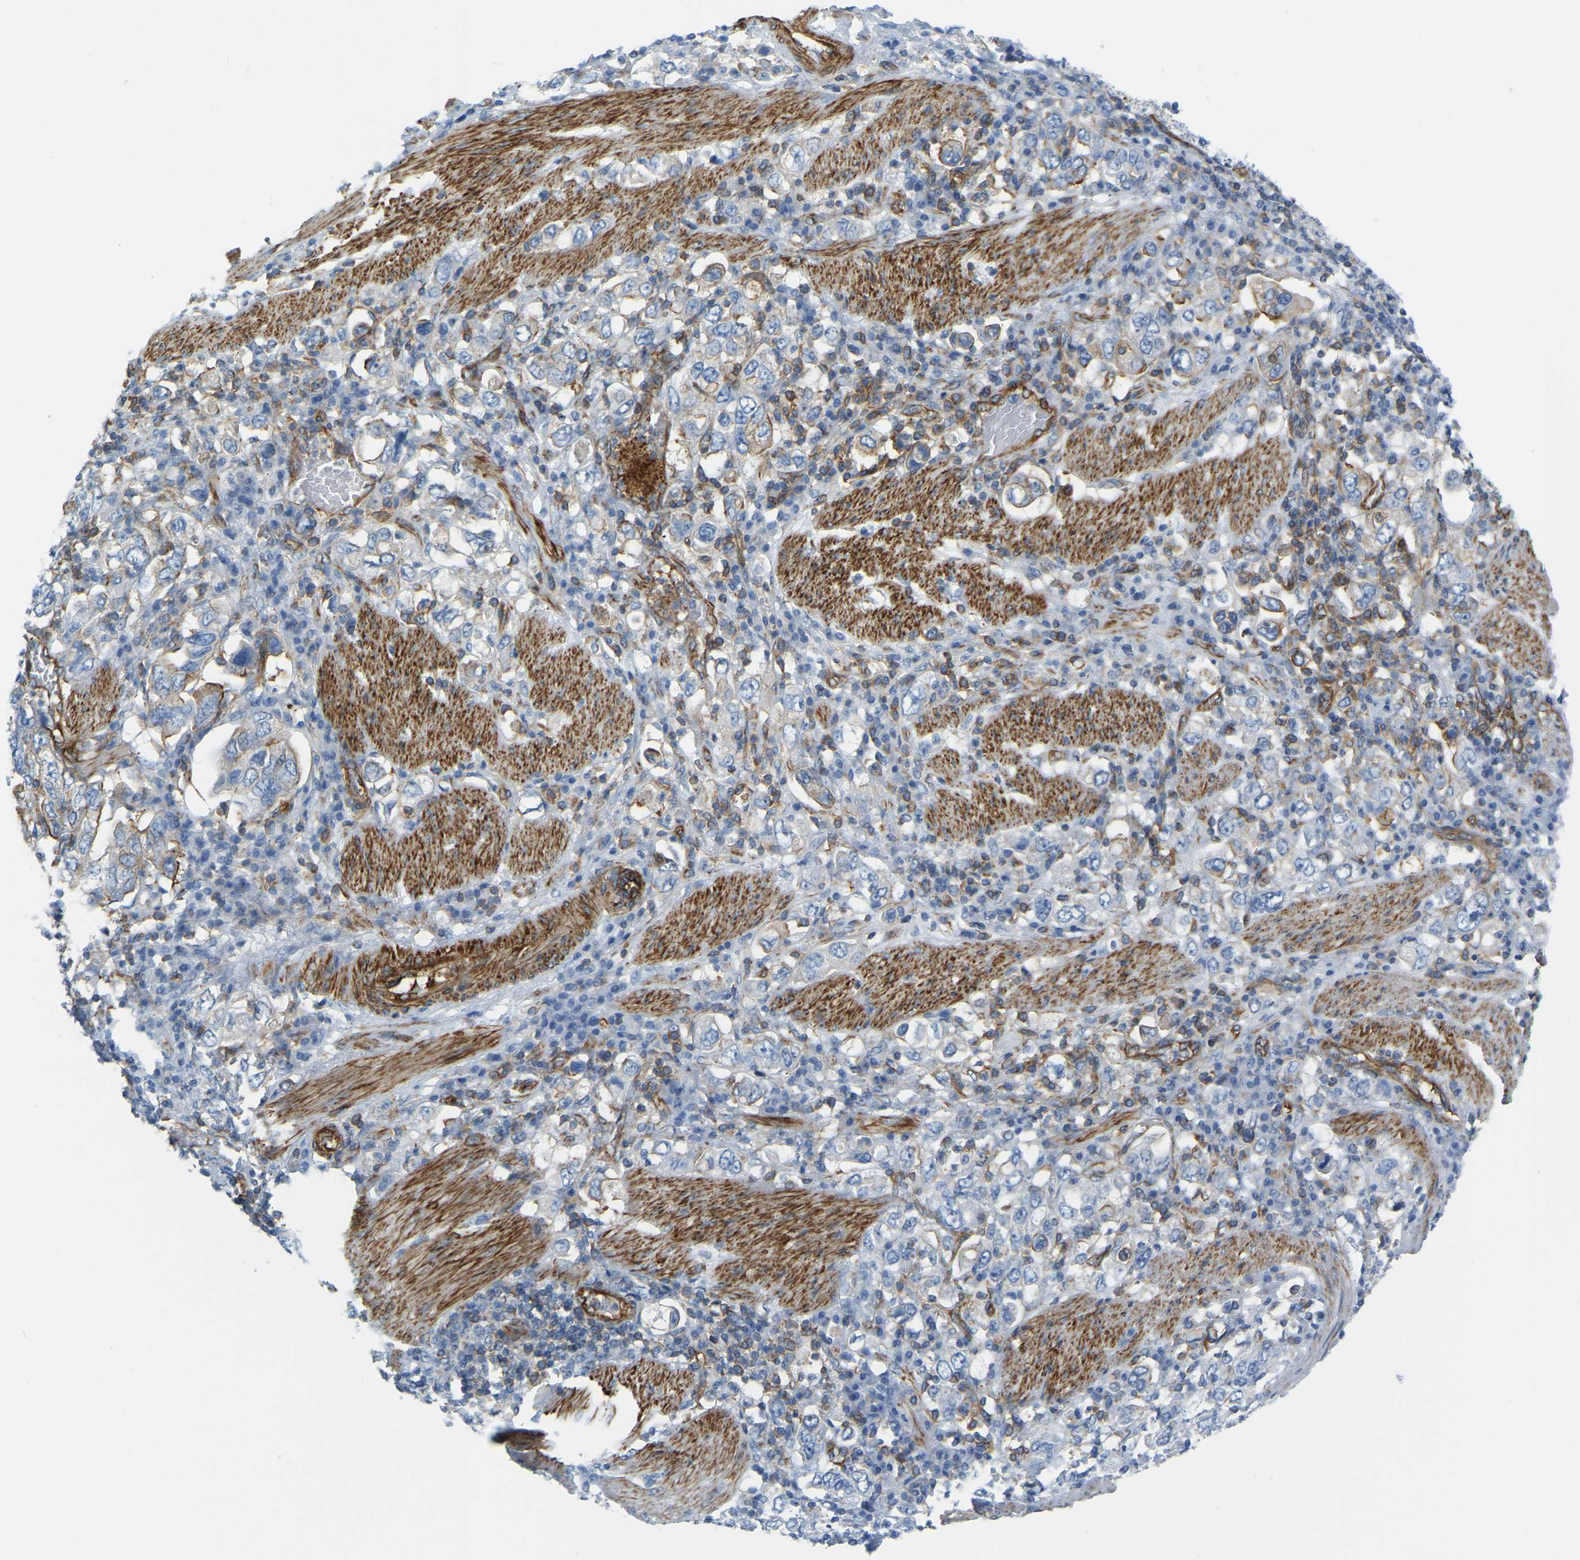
{"staining": {"intensity": "negative", "quantity": "none", "location": "none"}, "tissue": "stomach cancer", "cell_type": "Tumor cells", "image_type": "cancer", "snomed": [{"axis": "morphology", "description": "Adenocarcinoma, NOS"}, {"axis": "topography", "description": "Stomach, upper"}], "caption": "Human stomach cancer (adenocarcinoma) stained for a protein using IHC shows no expression in tumor cells.", "gene": "MYL3", "patient": {"sex": "male", "age": 62}}